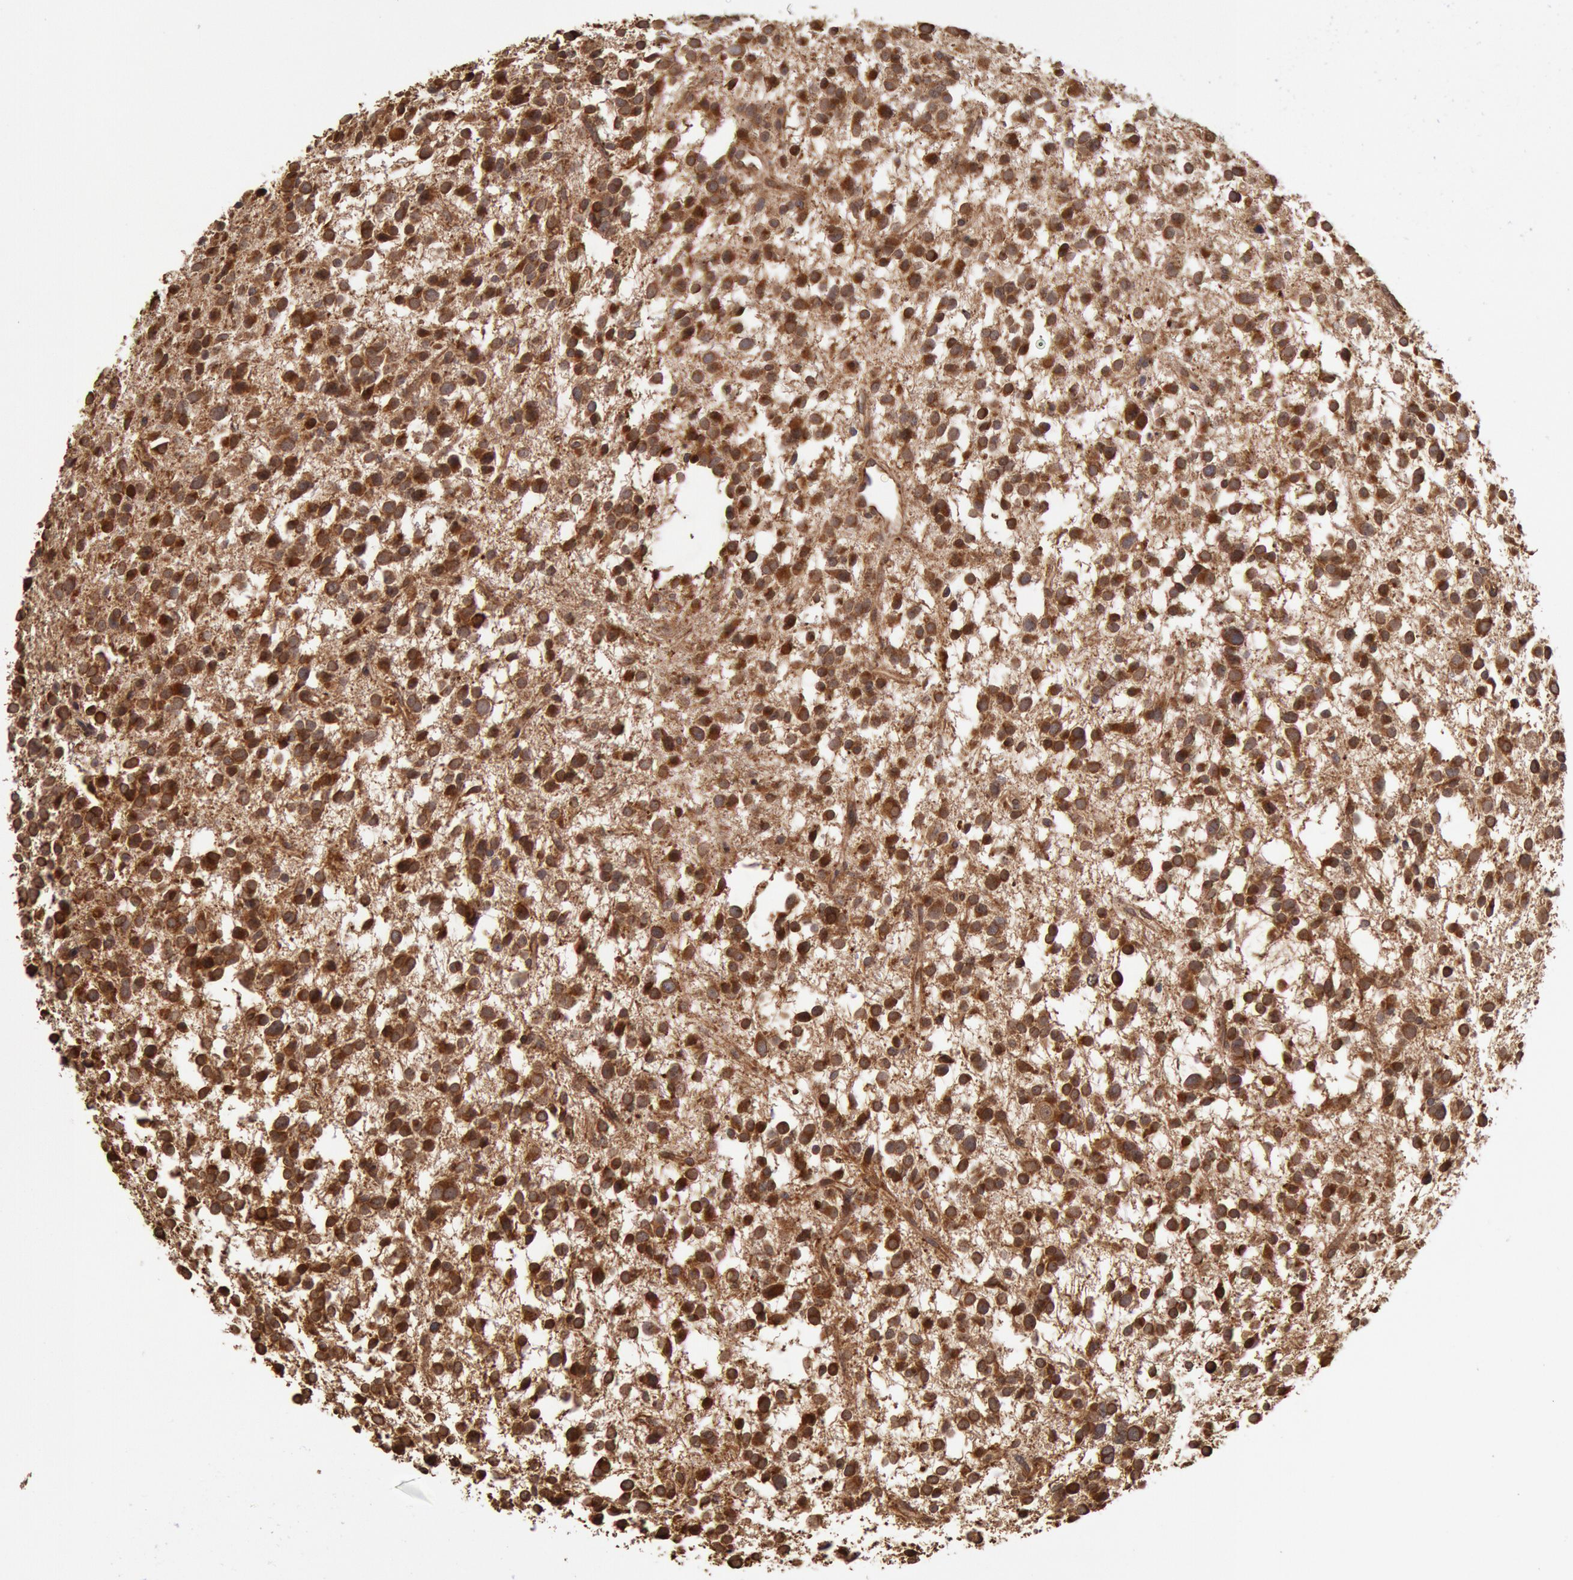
{"staining": {"intensity": "strong", "quantity": ">75%", "location": "cytoplasmic/membranous,nuclear"}, "tissue": "glioma", "cell_type": "Tumor cells", "image_type": "cancer", "snomed": [{"axis": "morphology", "description": "Glioma, malignant, Low grade"}, {"axis": "topography", "description": "Brain"}], "caption": "A photomicrograph showing strong cytoplasmic/membranous and nuclear positivity in about >75% of tumor cells in malignant glioma (low-grade), as visualized by brown immunohistochemical staining.", "gene": "COMT", "patient": {"sex": "female", "age": 36}}